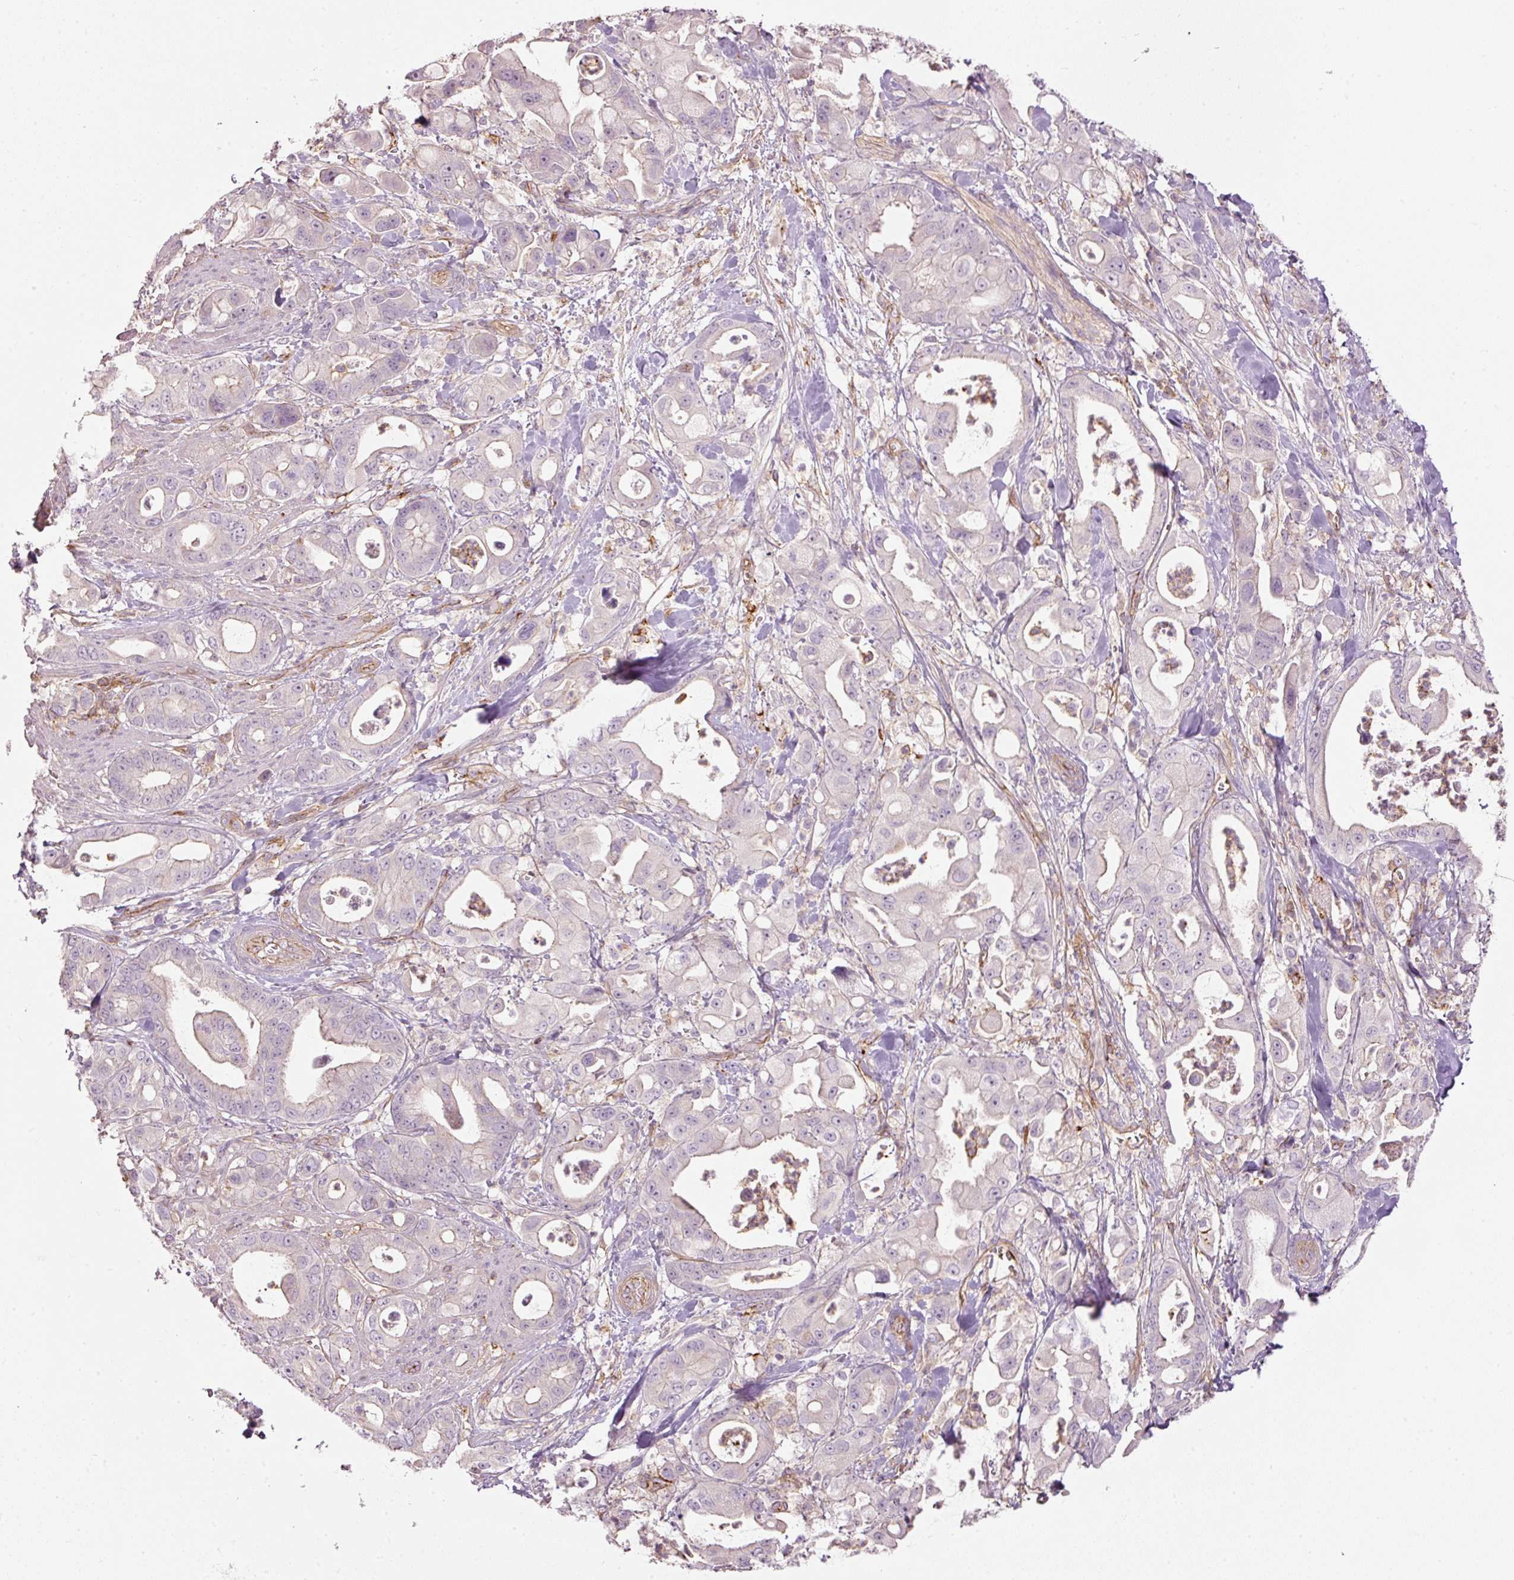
{"staining": {"intensity": "negative", "quantity": "none", "location": "none"}, "tissue": "pancreatic cancer", "cell_type": "Tumor cells", "image_type": "cancer", "snomed": [{"axis": "morphology", "description": "Adenocarcinoma, NOS"}, {"axis": "topography", "description": "Pancreas"}], "caption": "High magnification brightfield microscopy of pancreatic cancer (adenocarcinoma) stained with DAB (brown) and counterstained with hematoxylin (blue): tumor cells show no significant staining.", "gene": "SIPA1", "patient": {"sex": "male", "age": 68}}